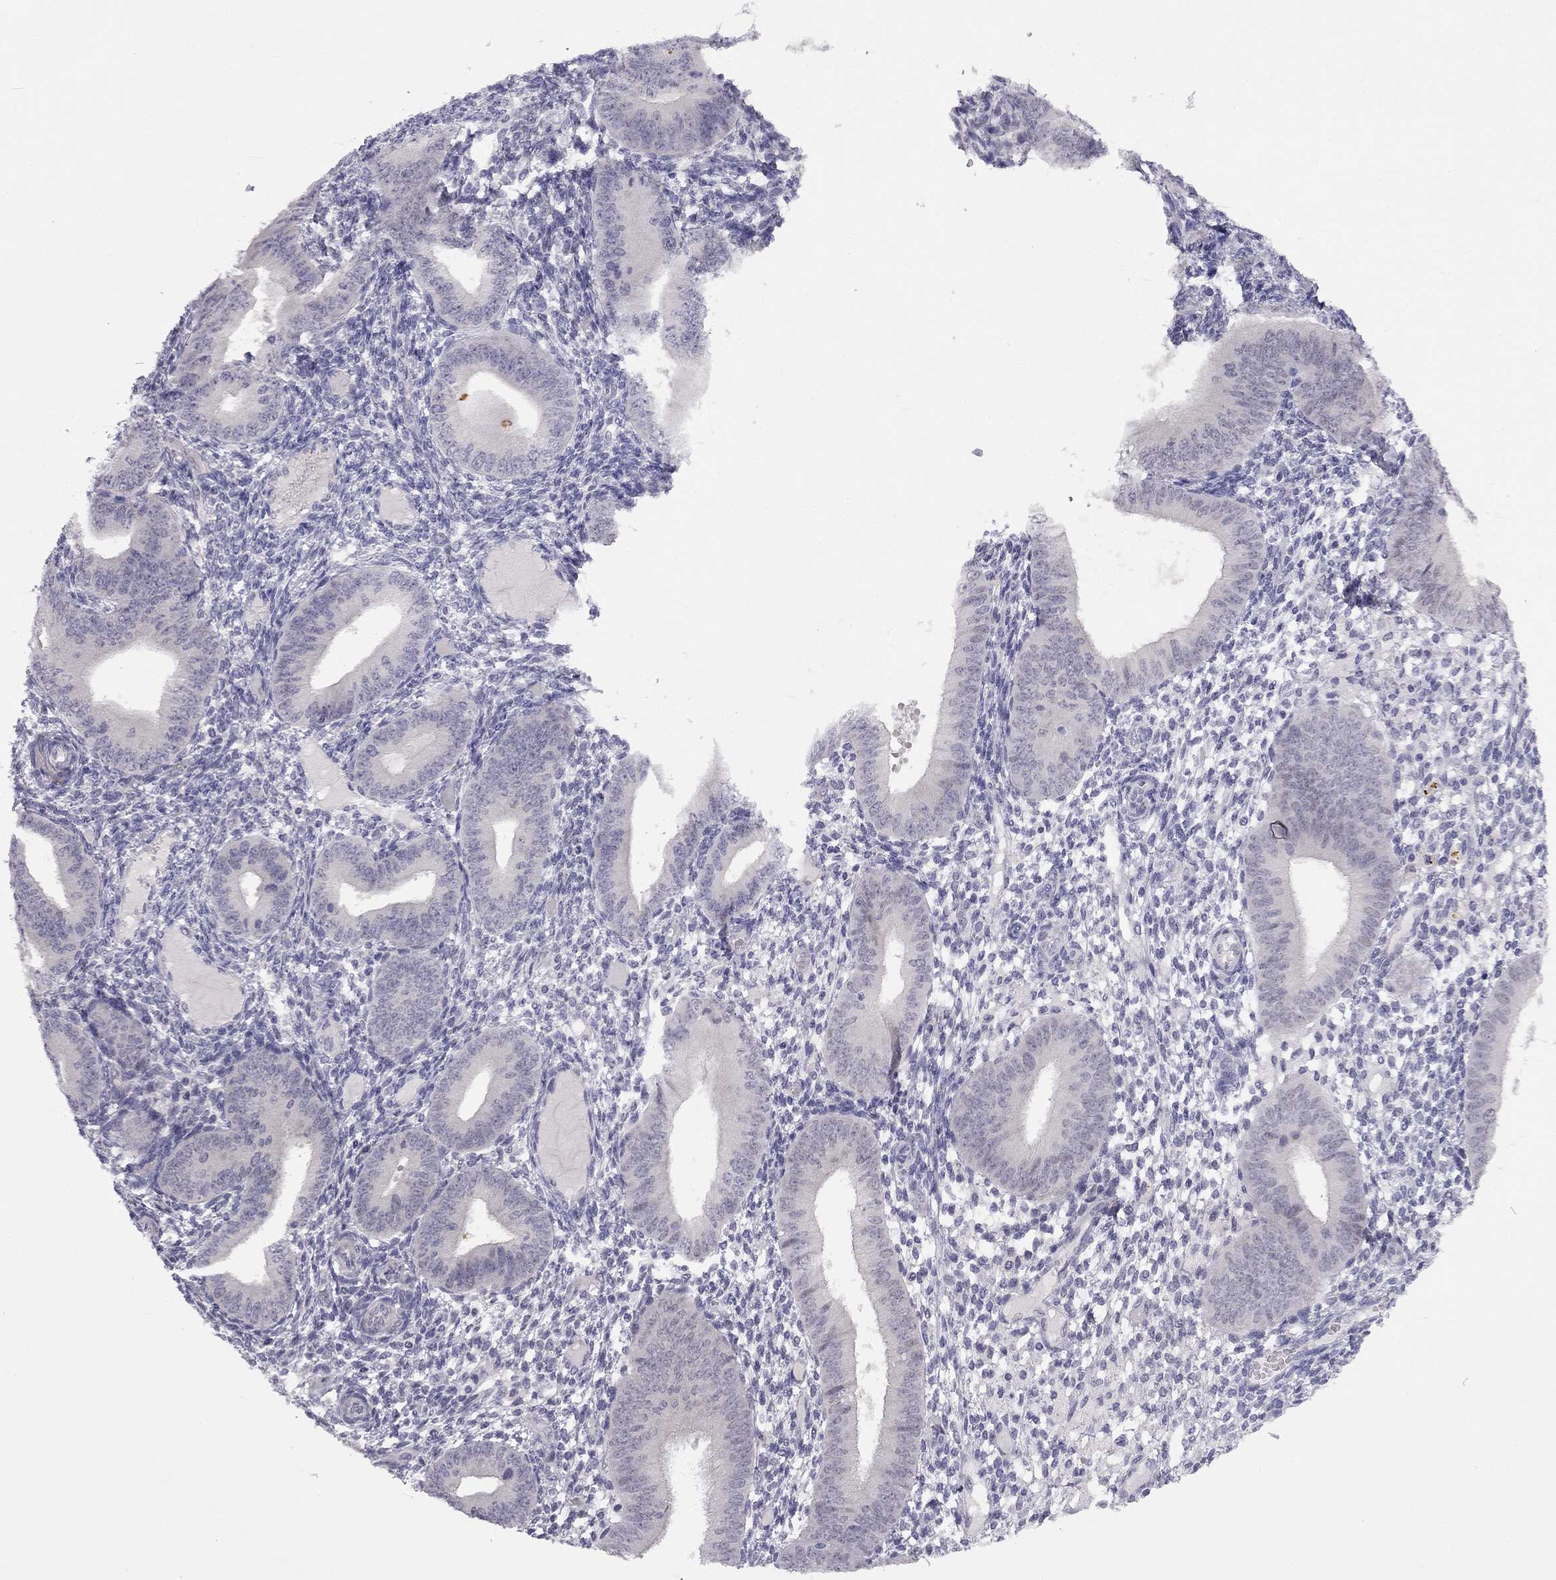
{"staining": {"intensity": "negative", "quantity": "none", "location": "none"}, "tissue": "endometrium", "cell_type": "Cells in endometrial stroma", "image_type": "normal", "snomed": [{"axis": "morphology", "description": "Normal tissue, NOS"}, {"axis": "topography", "description": "Endometrium"}], "caption": "Human endometrium stained for a protein using immunohistochemistry displays no expression in cells in endometrial stroma.", "gene": "C16orf89", "patient": {"sex": "female", "age": 39}}